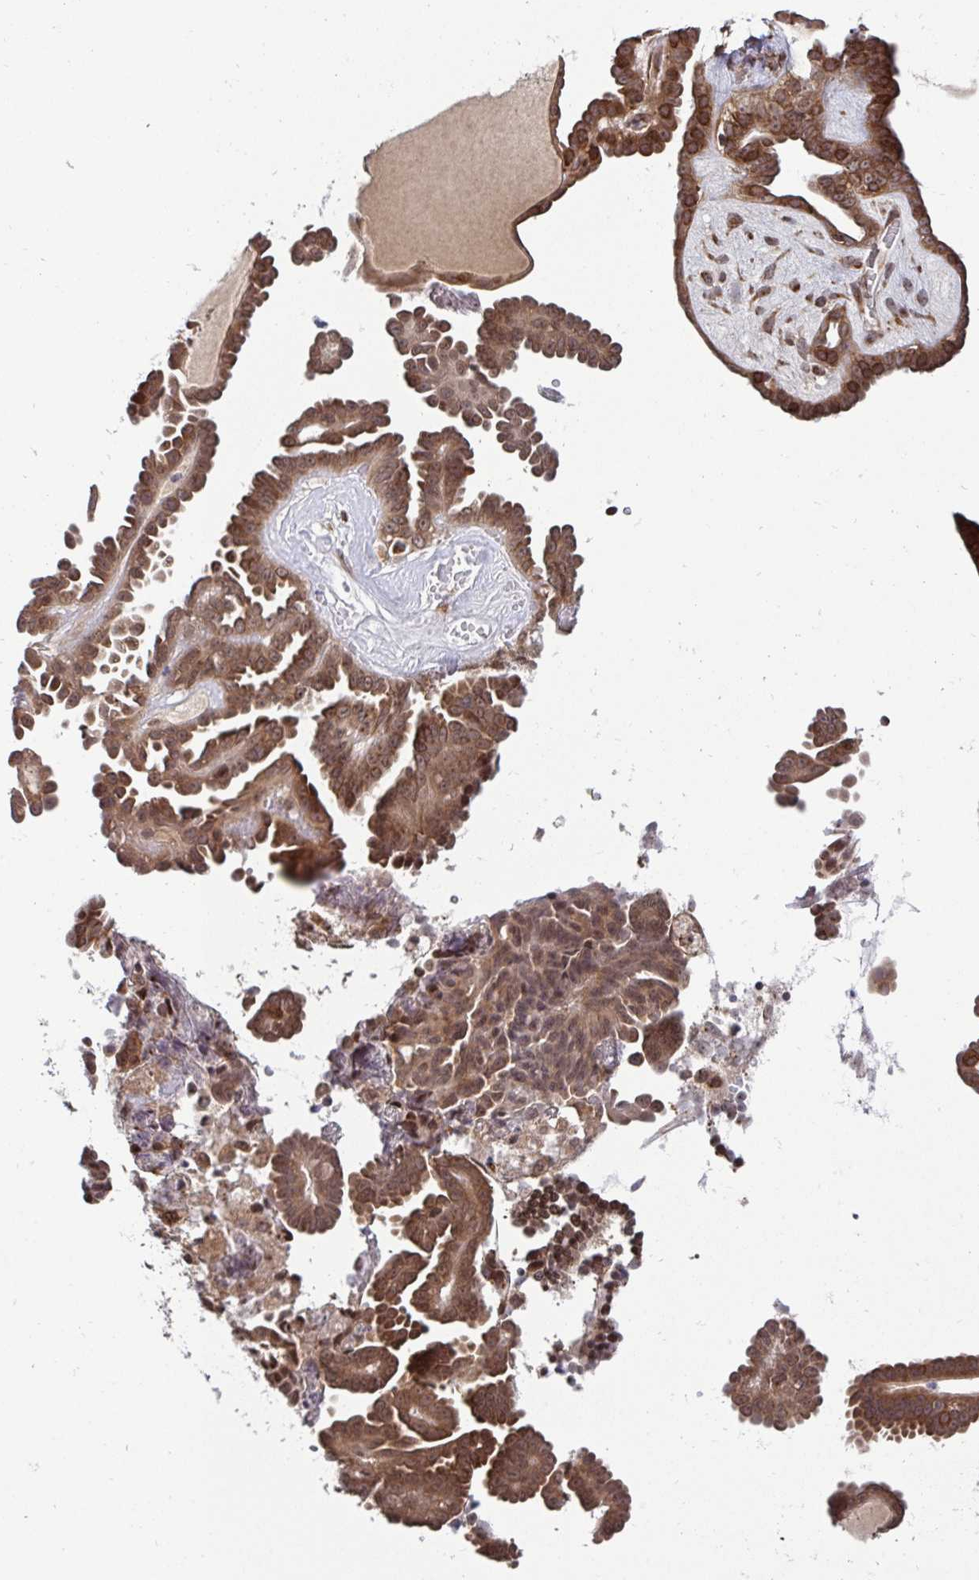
{"staining": {"intensity": "moderate", "quantity": ">75%", "location": "cytoplasmic/membranous"}, "tissue": "ovarian cancer", "cell_type": "Tumor cells", "image_type": "cancer", "snomed": [{"axis": "morphology", "description": "Cystadenocarcinoma, serous, NOS"}, {"axis": "topography", "description": "Ovary"}], "caption": "Approximately >75% of tumor cells in human ovarian cancer (serous cystadenocarcinoma) exhibit moderate cytoplasmic/membranous protein expression as visualized by brown immunohistochemical staining.", "gene": "ATP5MJ", "patient": {"sex": "female", "age": 71}}